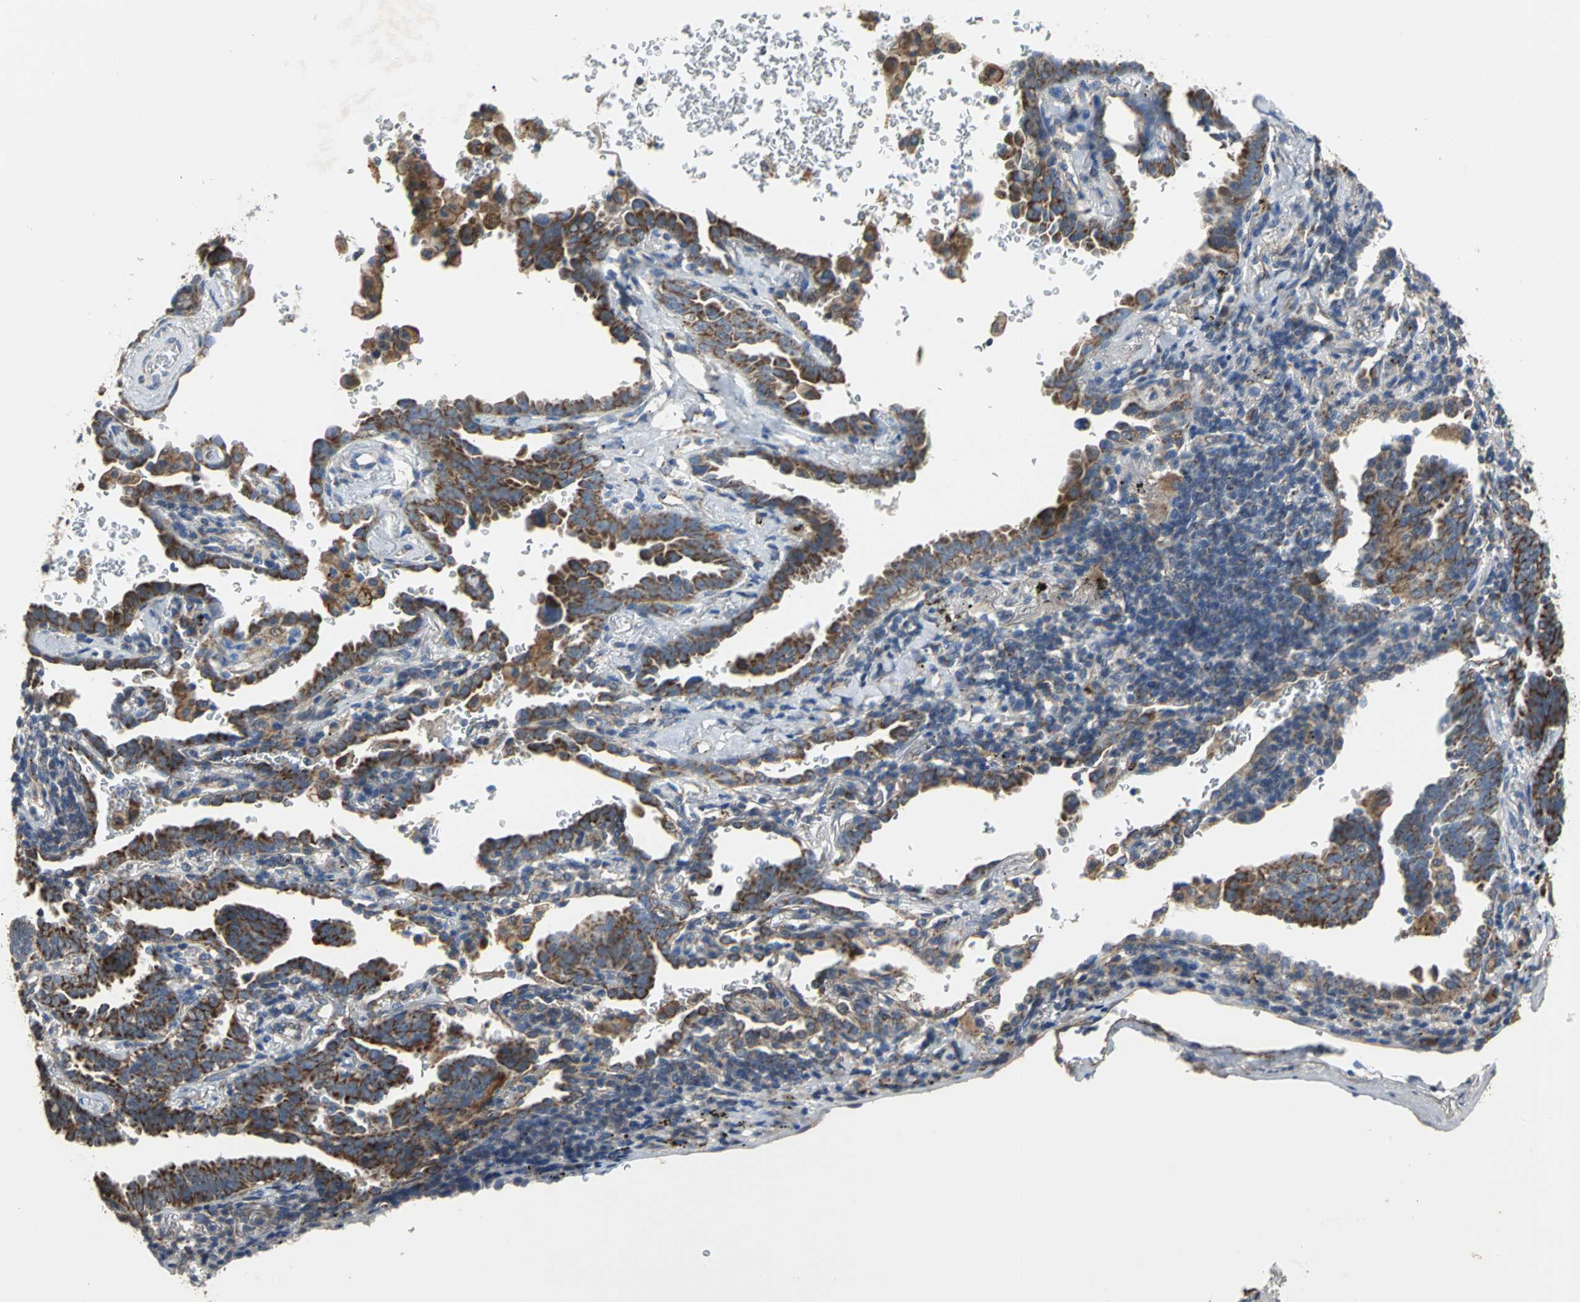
{"staining": {"intensity": "strong", "quantity": ">75%", "location": "cytoplasmic/membranous"}, "tissue": "lung cancer", "cell_type": "Tumor cells", "image_type": "cancer", "snomed": [{"axis": "morphology", "description": "Adenocarcinoma, NOS"}, {"axis": "topography", "description": "Lung"}], "caption": "Brown immunohistochemical staining in human lung adenocarcinoma demonstrates strong cytoplasmic/membranous positivity in about >75% of tumor cells. The staining is performed using DAB brown chromogen to label protein expression. The nuclei are counter-stained blue using hematoxylin.", "gene": "NDUFB5", "patient": {"sex": "female", "age": 64}}